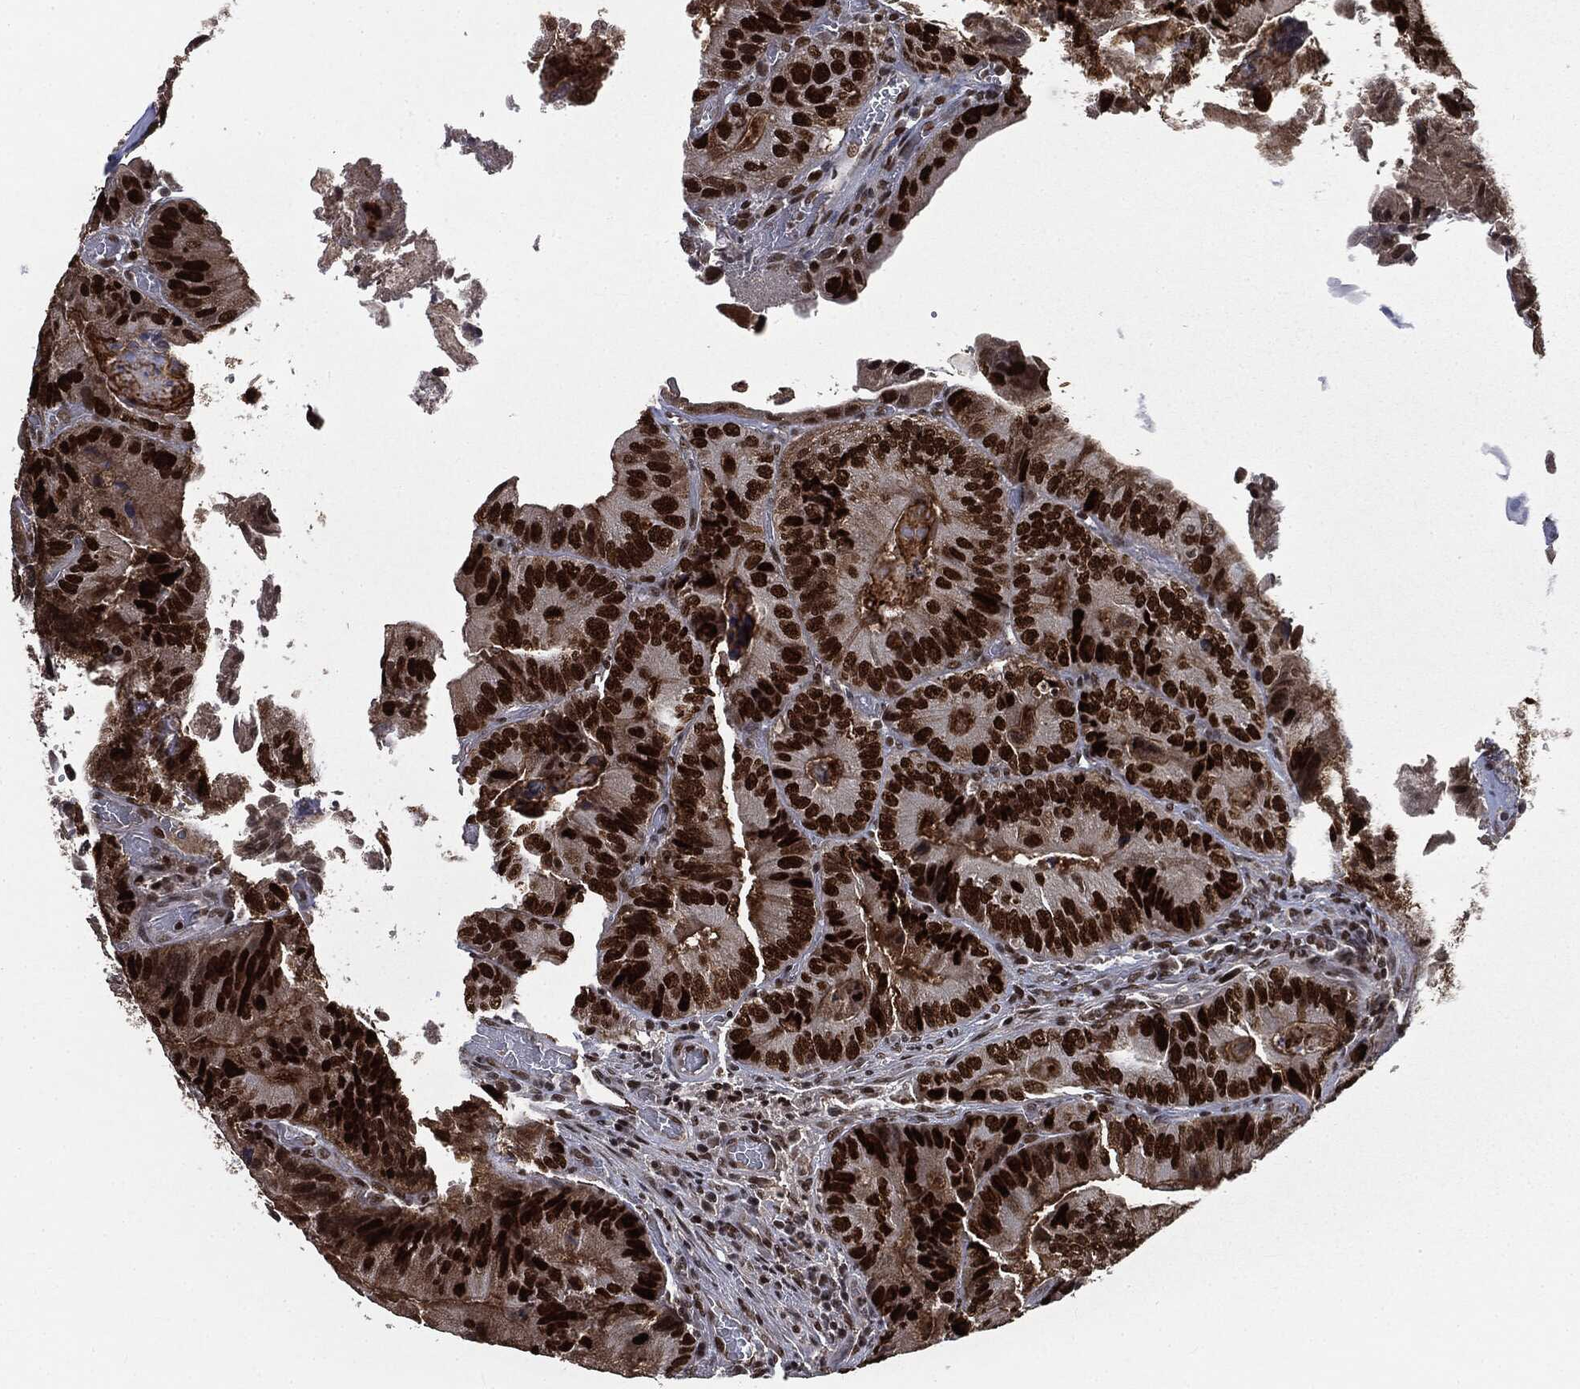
{"staining": {"intensity": "strong", "quantity": ">75%", "location": "nuclear"}, "tissue": "colorectal cancer", "cell_type": "Tumor cells", "image_type": "cancer", "snomed": [{"axis": "morphology", "description": "Adenocarcinoma, NOS"}, {"axis": "topography", "description": "Colon"}], "caption": "Adenocarcinoma (colorectal) stained for a protein (brown) shows strong nuclear positive positivity in about >75% of tumor cells.", "gene": "DPH2", "patient": {"sex": "female", "age": 86}}